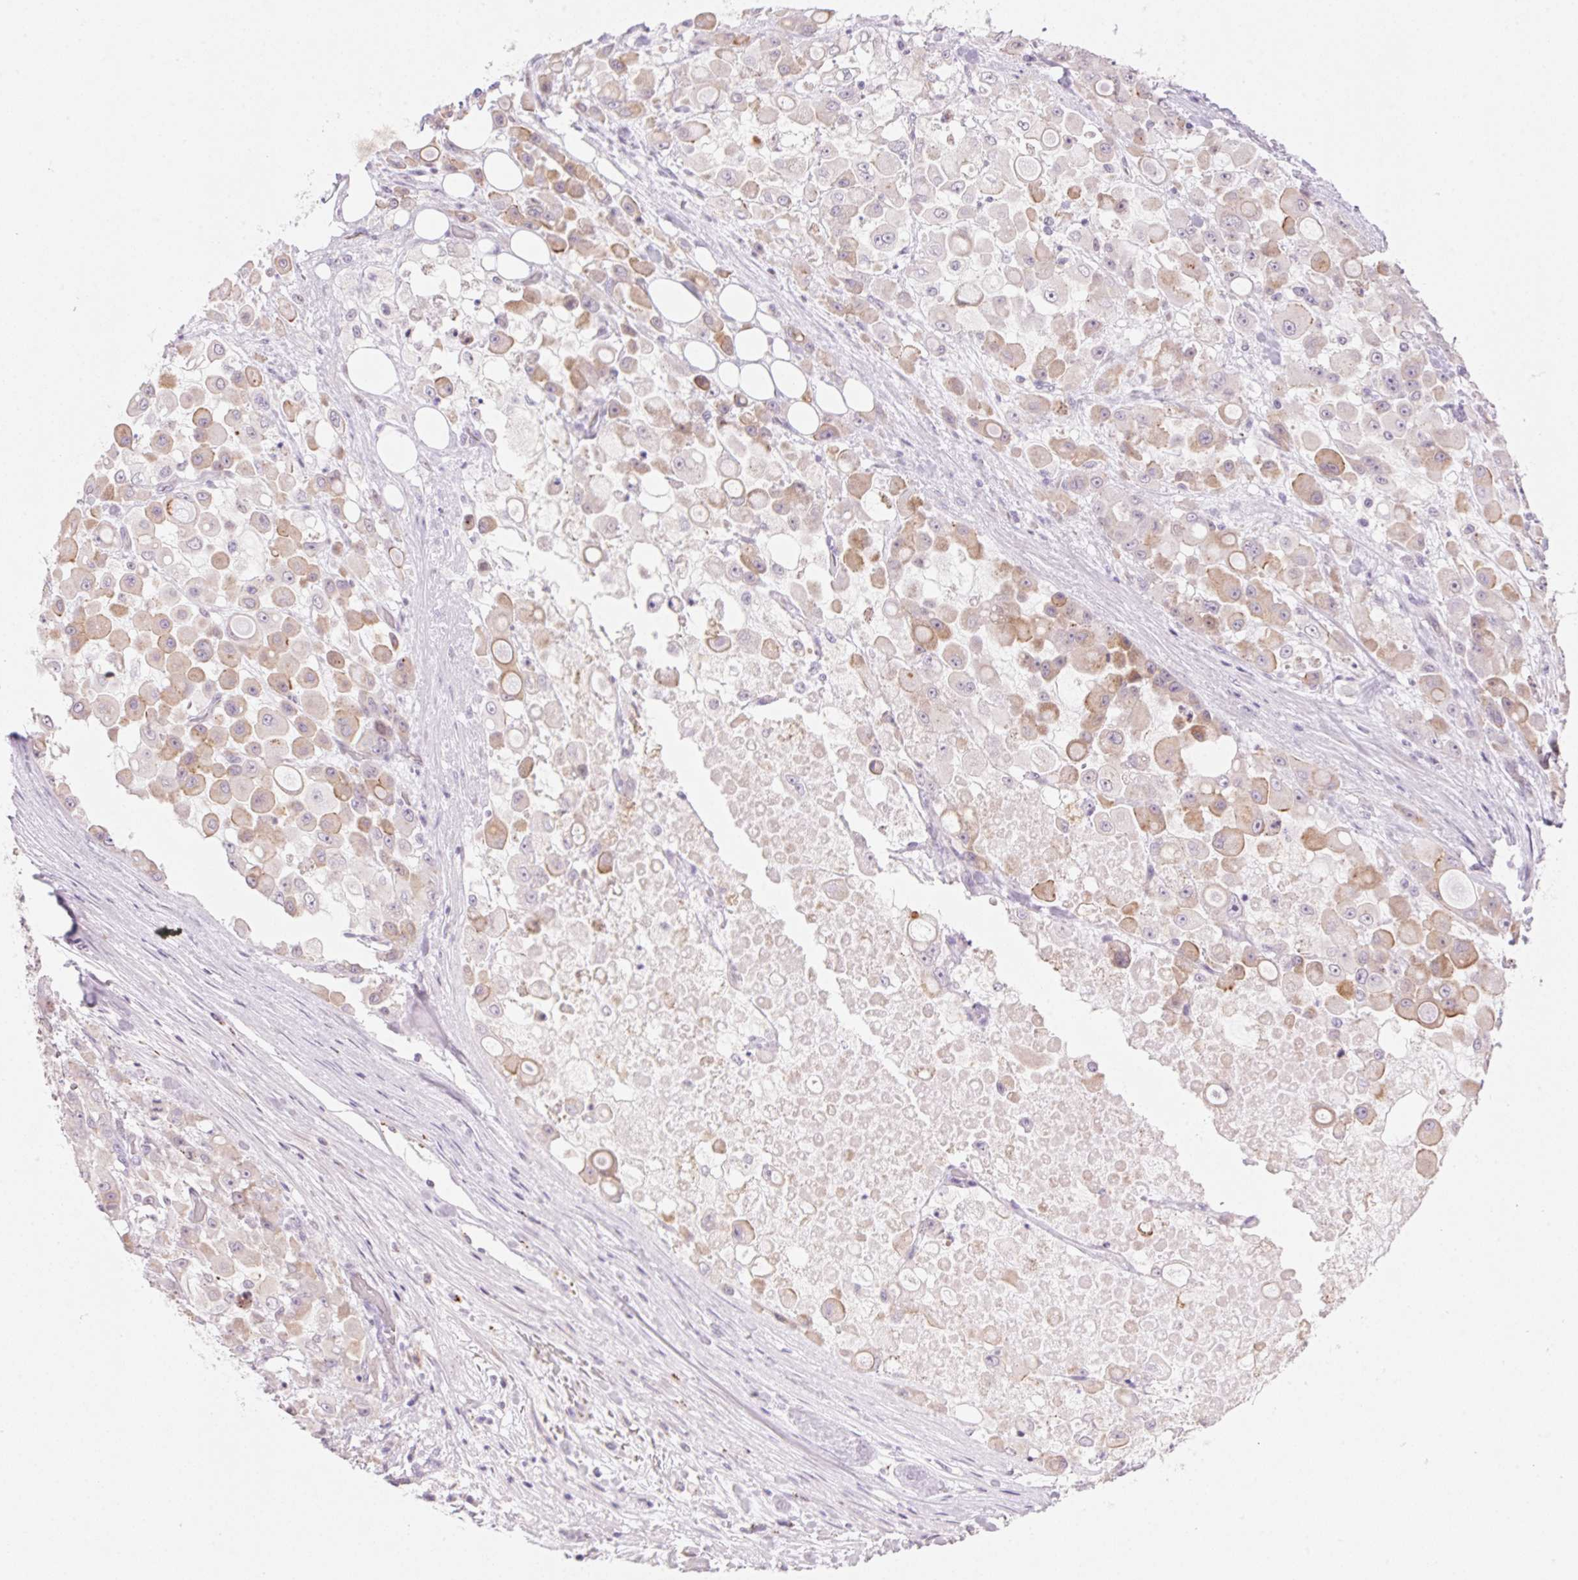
{"staining": {"intensity": "weak", "quantity": "25%-75%", "location": "cytoplasmic/membranous"}, "tissue": "stomach cancer", "cell_type": "Tumor cells", "image_type": "cancer", "snomed": [{"axis": "morphology", "description": "Adenocarcinoma, NOS"}, {"axis": "topography", "description": "Stomach"}], "caption": "DAB immunohistochemical staining of human stomach cancer (adenocarcinoma) displays weak cytoplasmic/membranous protein expression in approximately 25%-75% of tumor cells.", "gene": "TEKT1", "patient": {"sex": "female", "age": 76}}